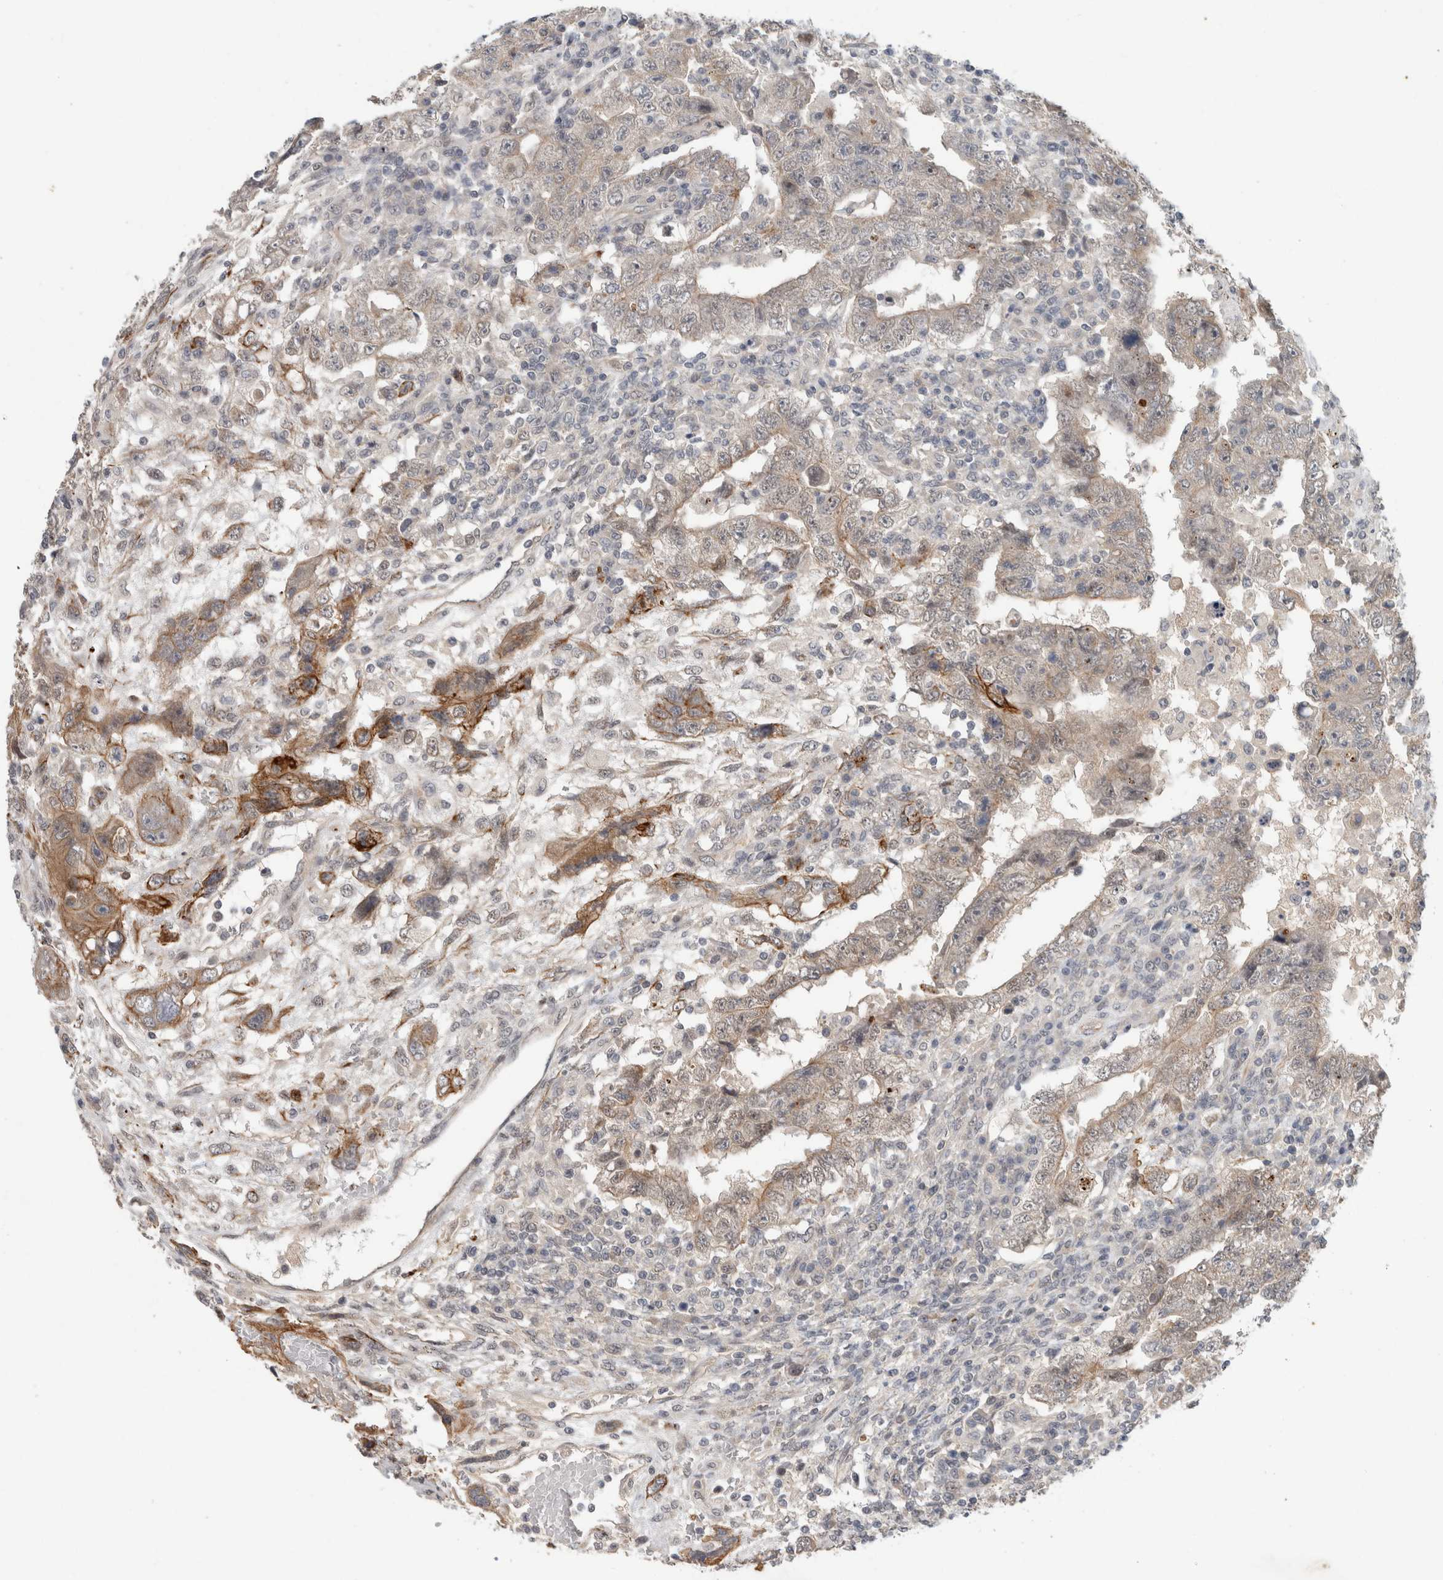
{"staining": {"intensity": "moderate", "quantity": "<25%", "location": "cytoplasmic/membranous"}, "tissue": "testis cancer", "cell_type": "Tumor cells", "image_type": "cancer", "snomed": [{"axis": "morphology", "description": "Carcinoma, Embryonal, NOS"}, {"axis": "topography", "description": "Testis"}], "caption": "Protein expression analysis of testis cancer (embryonal carcinoma) shows moderate cytoplasmic/membranous positivity in approximately <25% of tumor cells.", "gene": "CRISPLD1", "patient": {"sex": "male", "age": 26}}